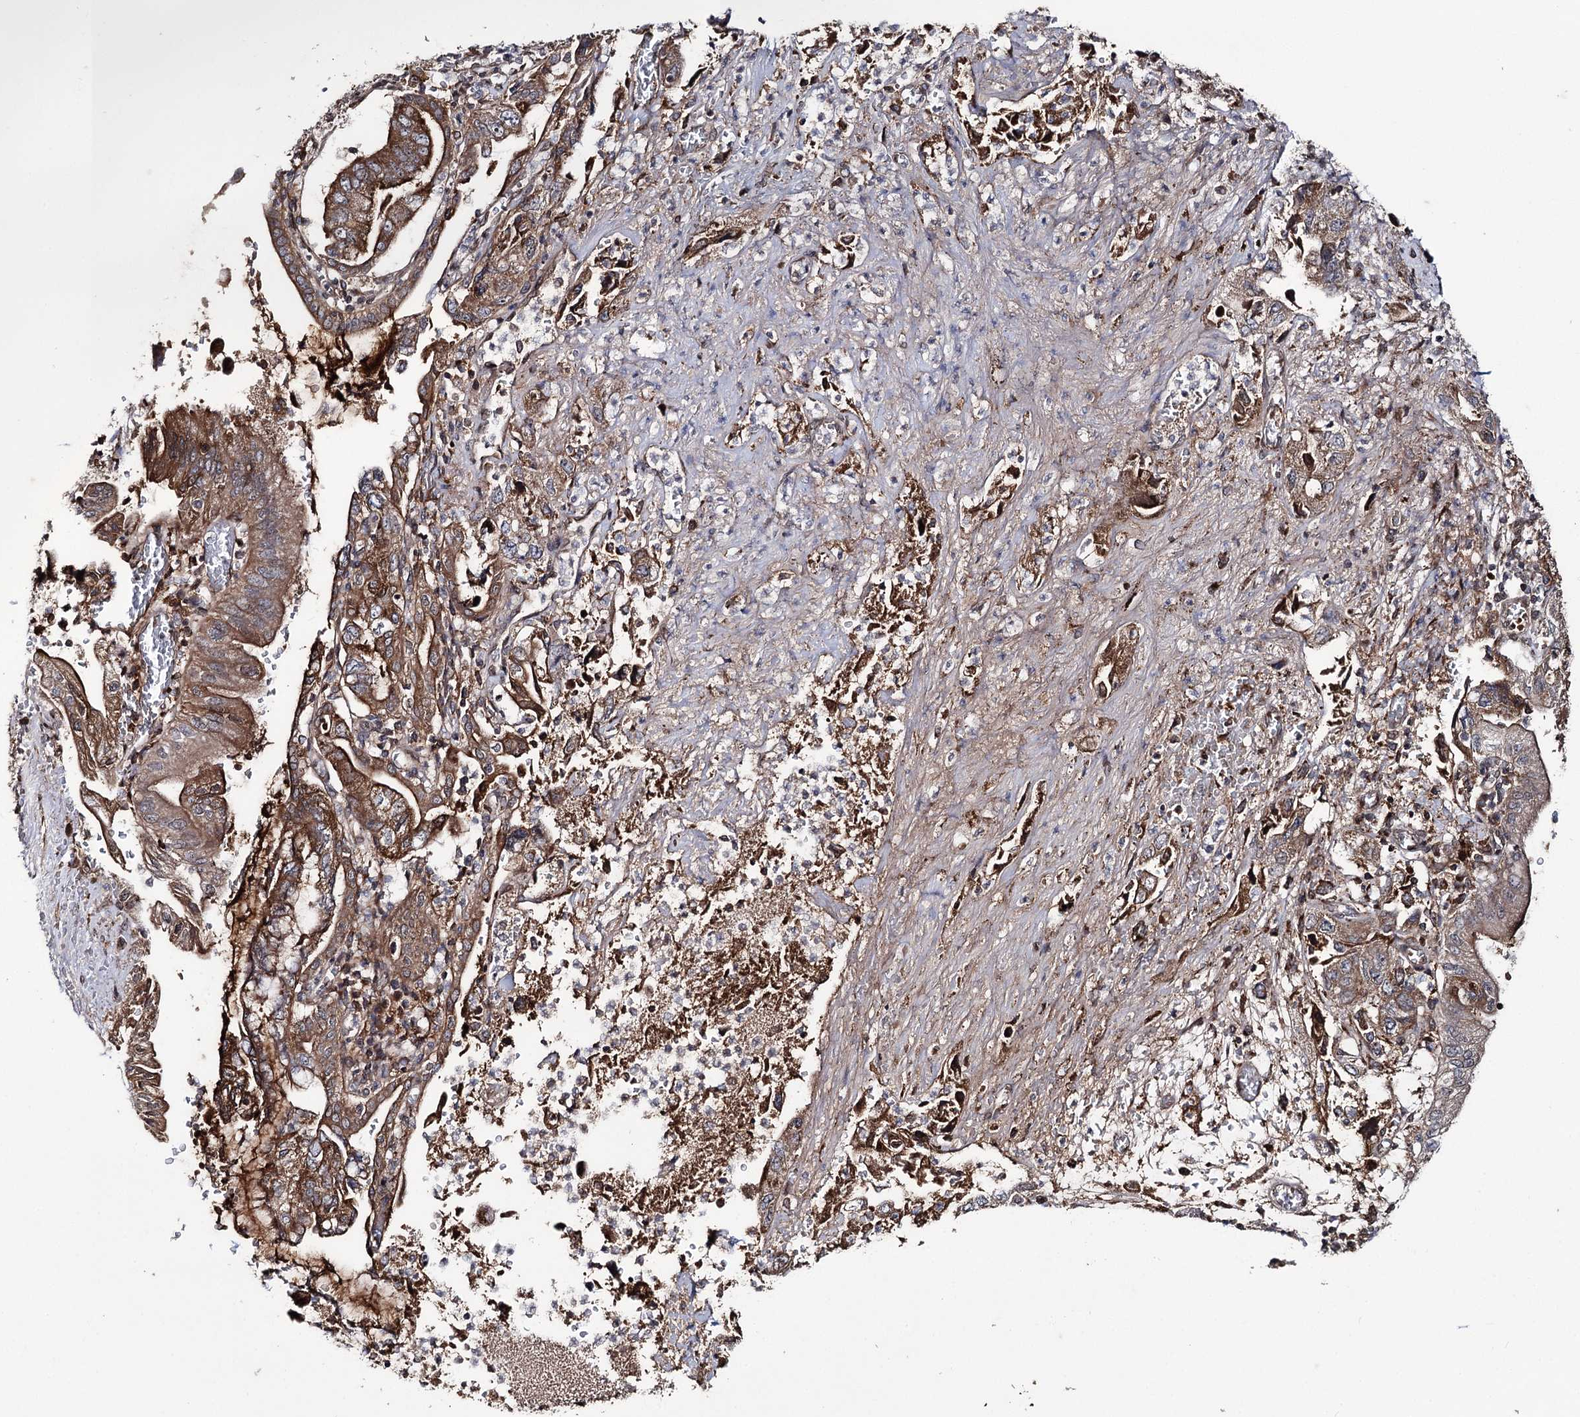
{"staining": {"intensity": "strong", "quantity": ">75%", "location": "cytoplasmic/membranous"}, "tissue": "pancreatic cancer", "cell_type": "Tumor cells", "image_type": "cancer", "snomed": [{"axis": "morphology", "description": "Adenocarcinoma, NOS"}, {"axis": "topography", "description": "Pancreas"}], "caption": "High-magnification brightfield microscopy of pancreatic cancer stained with DAB (brown) and counterstained with hematoxylin (blue). tumor cells exhibit strong cytoplasmic/membranous staining is present in approximately>75% of cells.", "gene": "MSANTD2", "patient": {"sex": "female", "age": 73}}